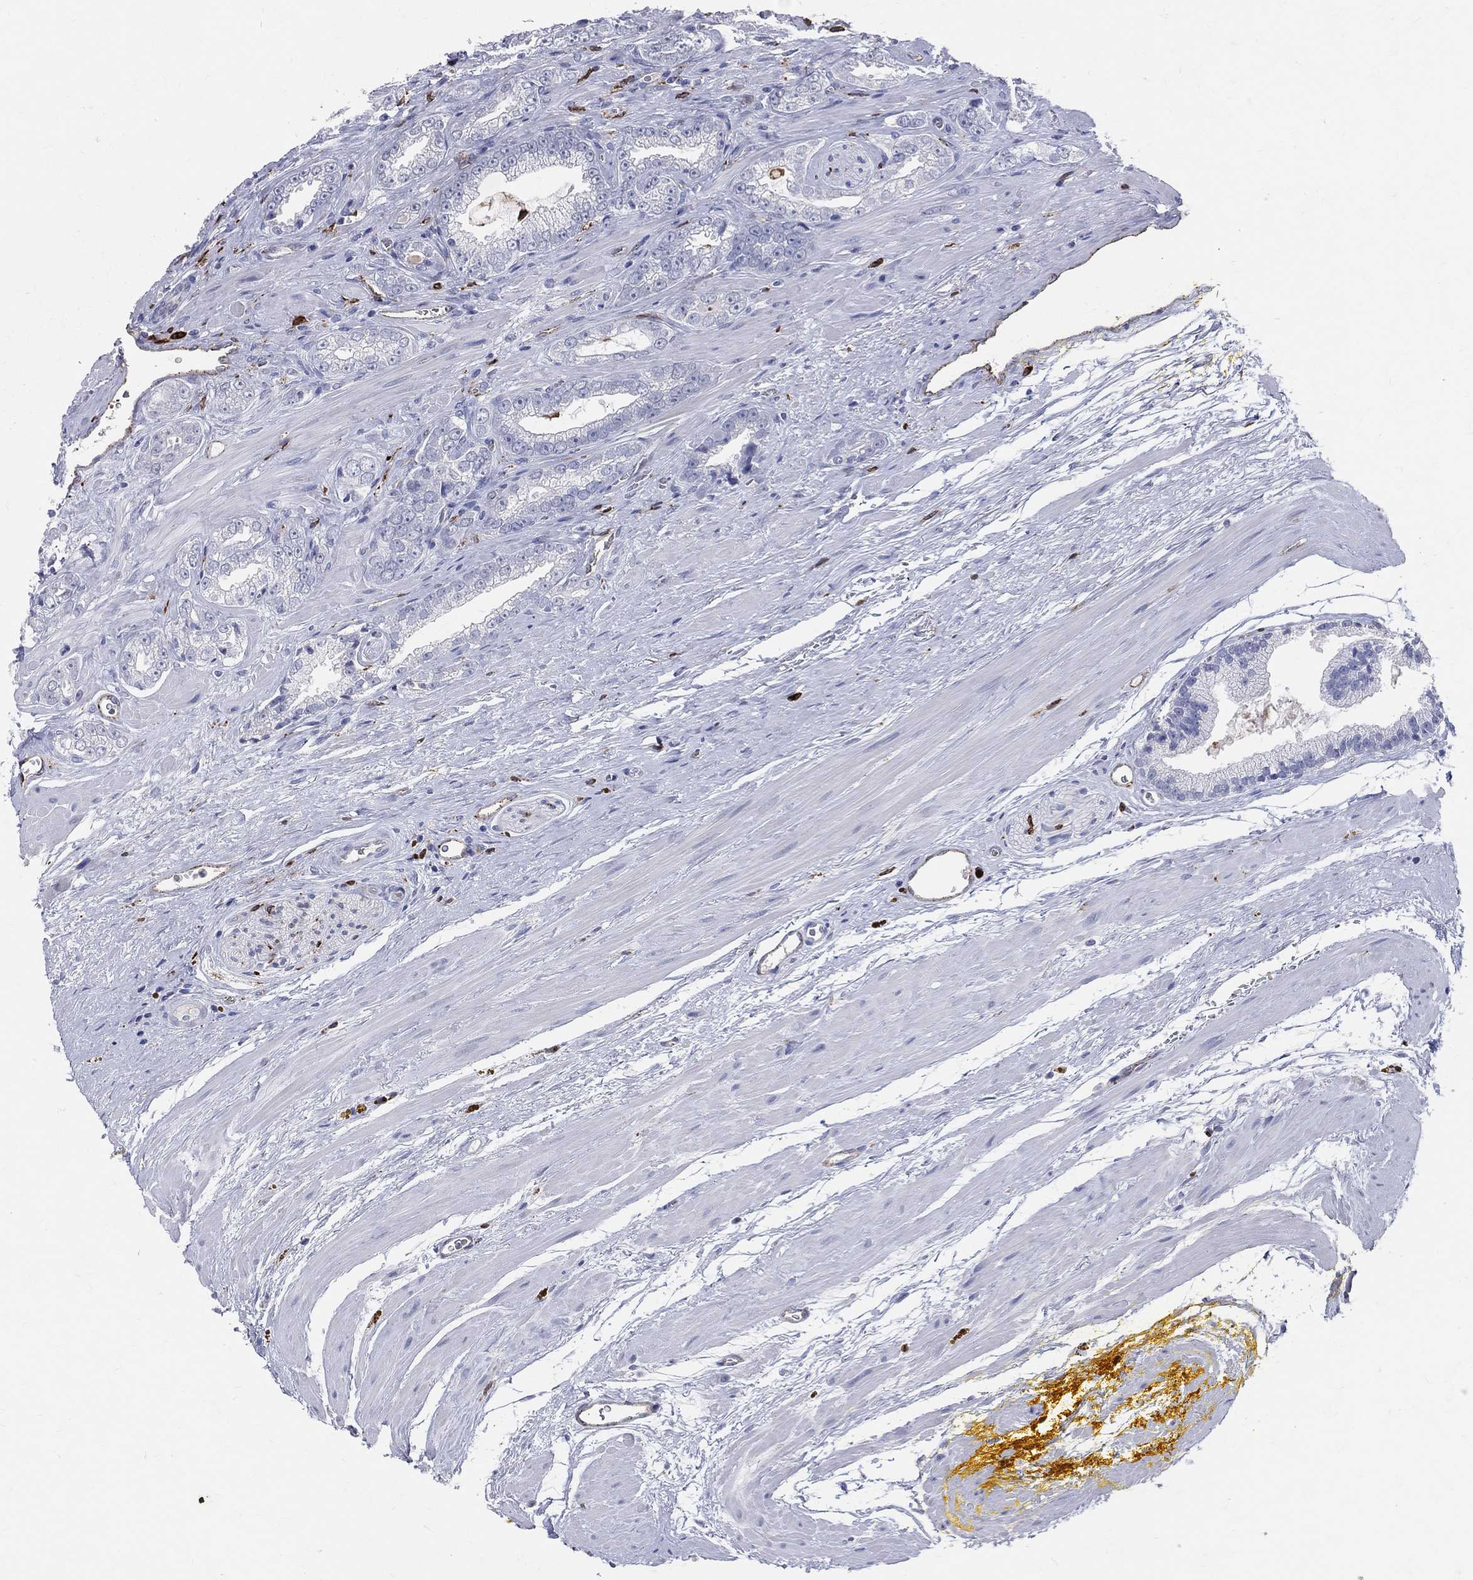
{"staining": {"intensity": "negative", "quantity": "none", "location": "none"}, "tissue": "prostate cancer", "cell_type": "Tumor cells", "image_type": "cancer", "snomed": [{"axis": "morphology", "description": "Adenocarcinoma, NOS"}, {"axis": "topography", "description": "Prostate"}], "caption": "An immunohistochemistry (IHC) image of prostate adenocarcinoma is shown. There is no staining in tumor cells of prostate adenocarcinoma.", "gene": "CD74", "patient": {"sex": "male", "age": 67}}